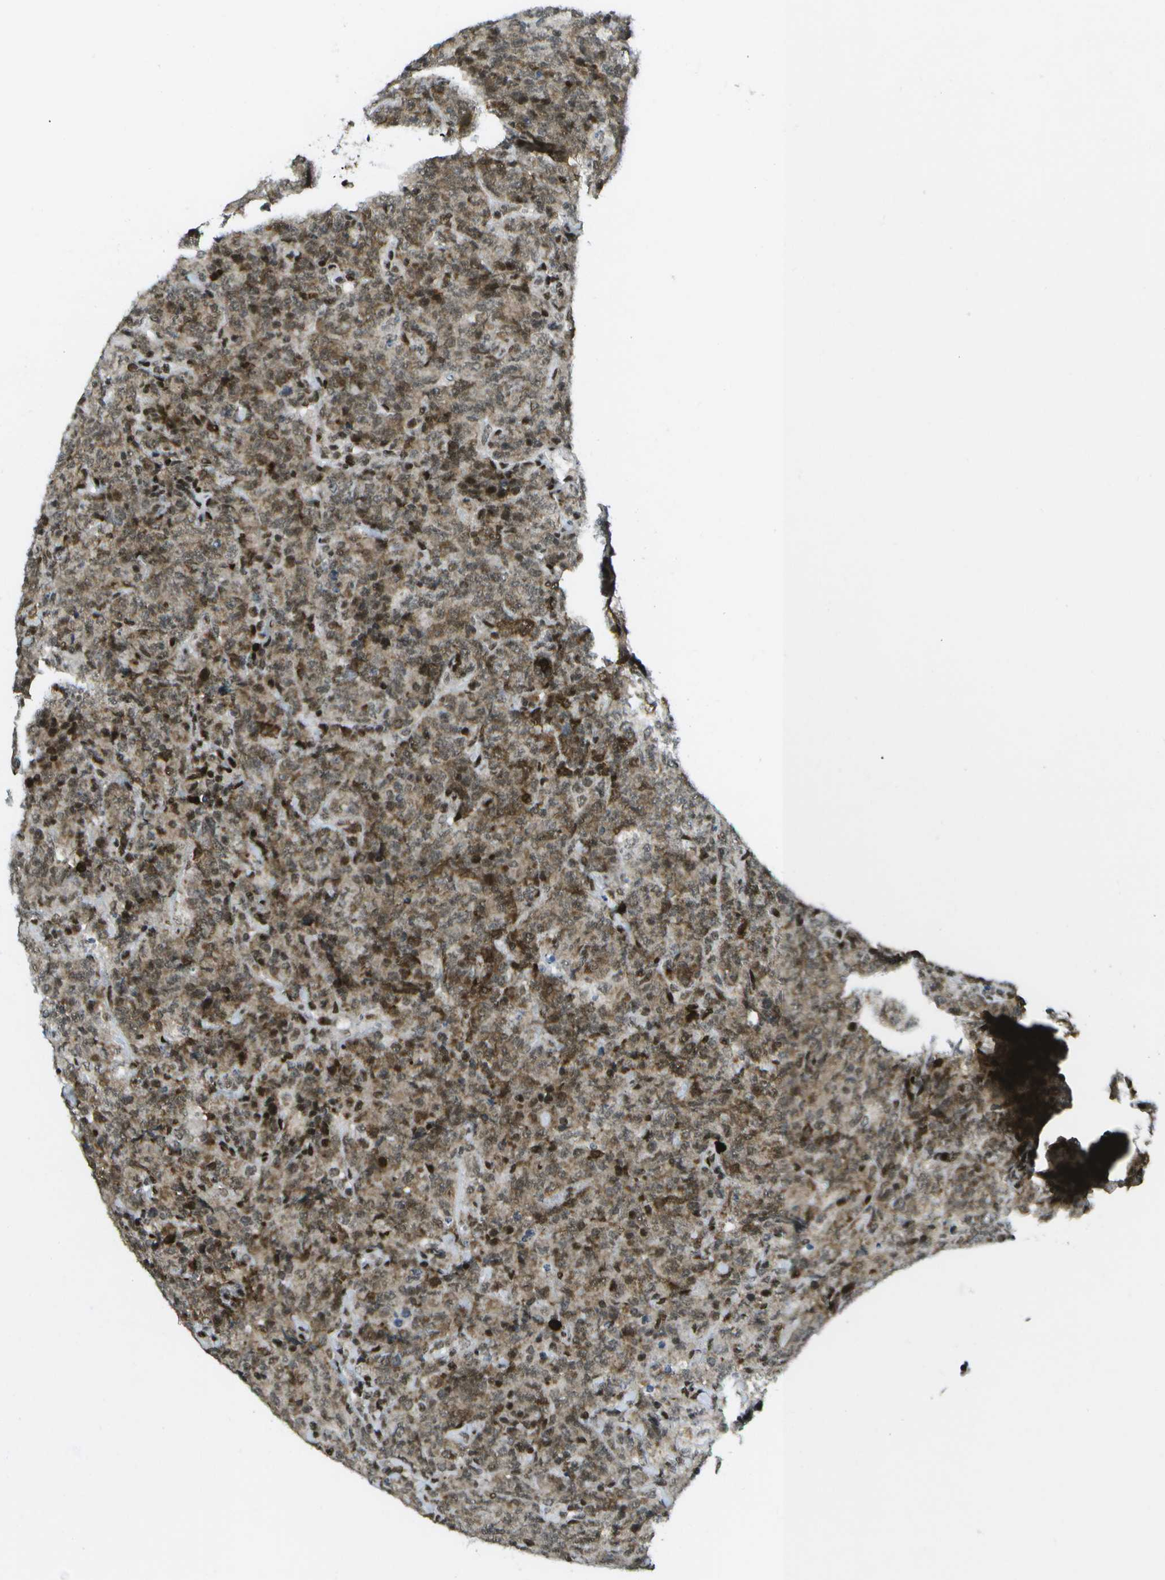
{"staining": {"intensity": "moderate", "quantity": ">75%", "location": "cytoplasmic/membranous"}, "tissue": "lymphoma", "cell_type": "Tumor cells", "image_type": "cancer", "snomed": [{"axis": "morphology", "description": "Malignant lymphoma, non-Hodgkin's type, High grade"}, {"axis": "topography", "description": "Tonsil"}], "caption": "Lymphoma stained for a protein exhibits moderate cytoplasmic/membranous positivity in tumor cells.", "gene": "IRF7", "patient": {"sex": "female", "age": 36}}